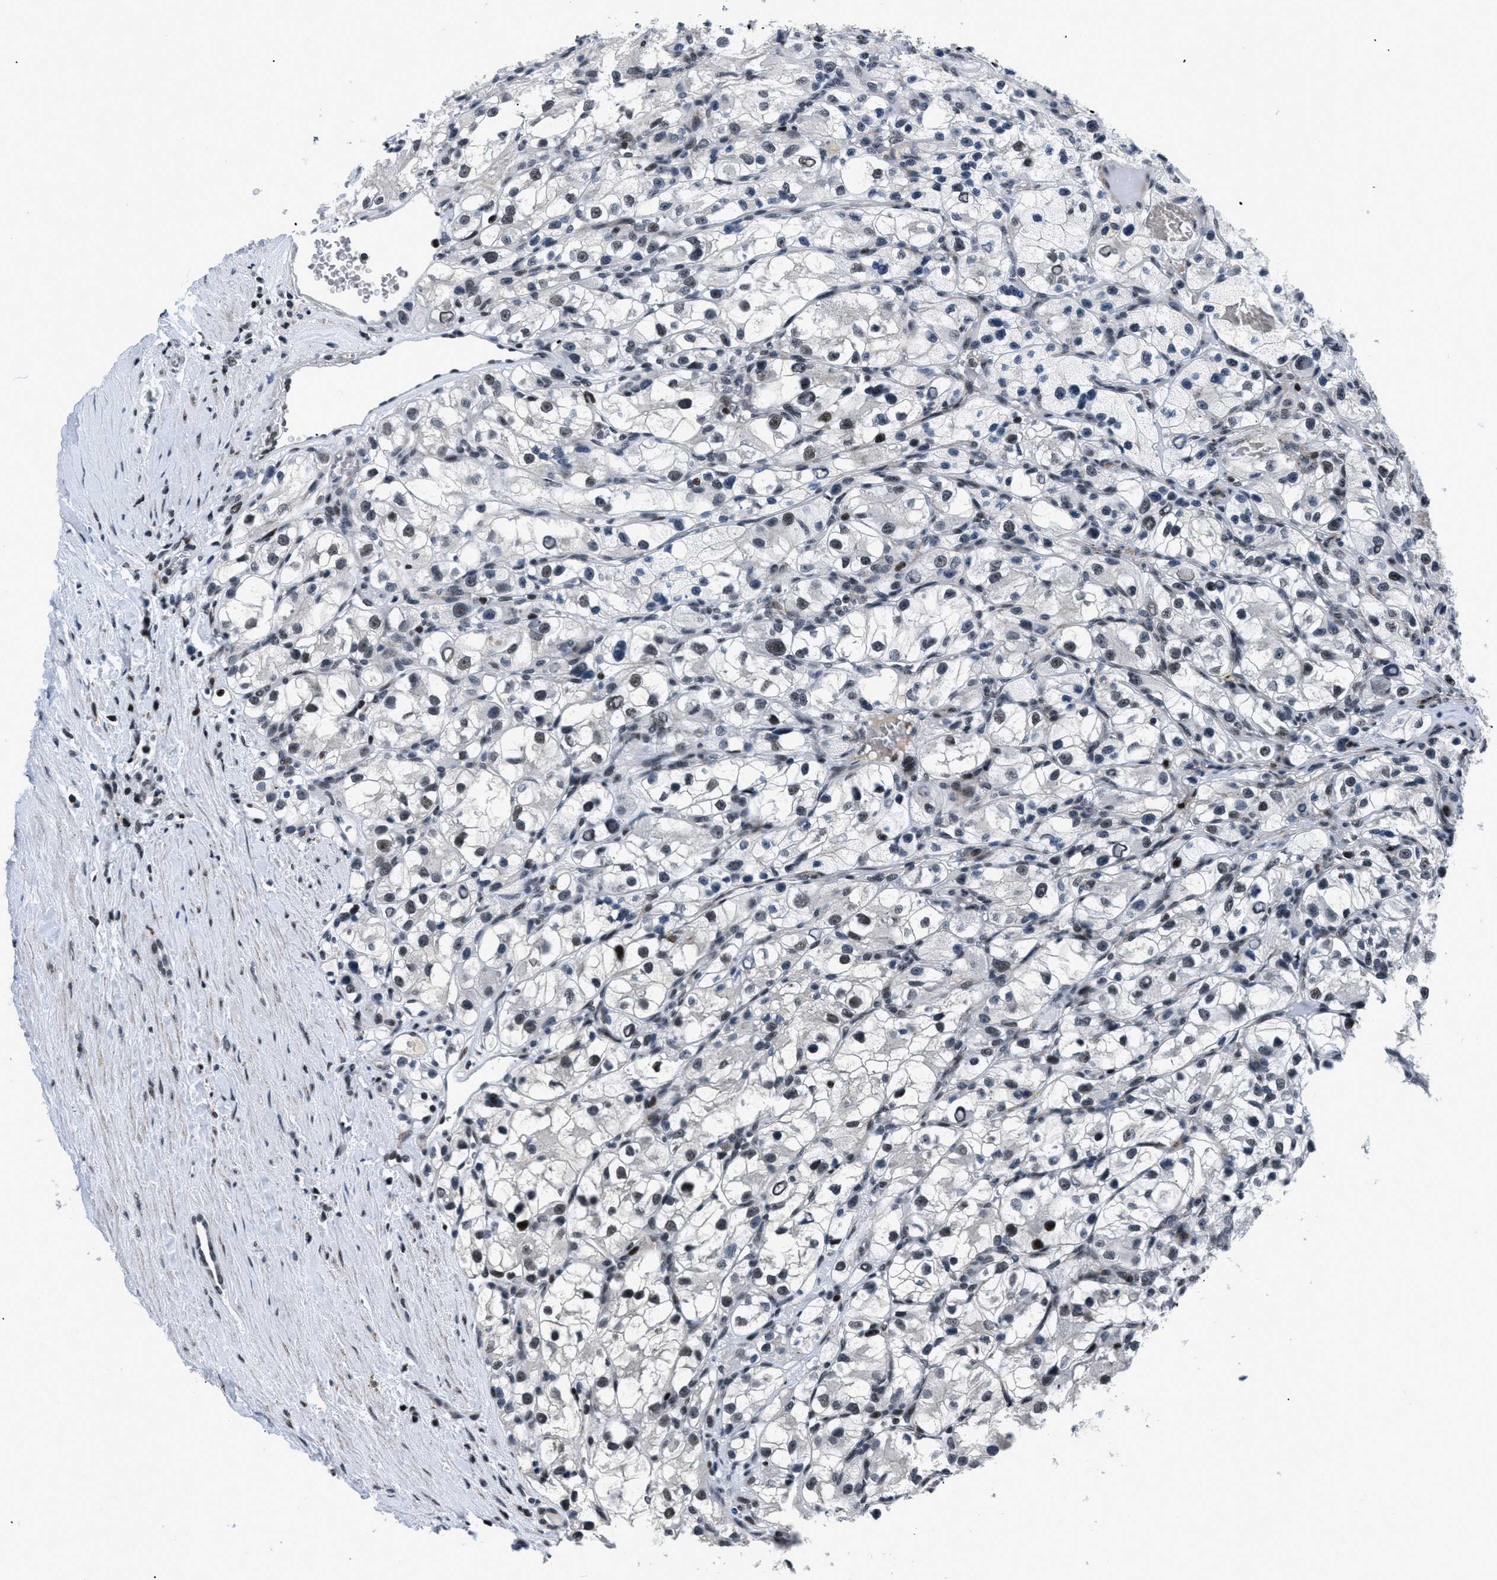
{"staining": {"intensity": "strong", "quantity": ">75%", "location": "nuclear"}, "tissue": "renal cancer", "cell_type": "Tumor cells", "image_type": "cancer", "snomed": [{"axis": "morphology", "description": "Adenocarcinoma, NOS"}, {"axis": "topography", "description": "Kidney"}], "caption": "The image shows staining of adenocarcinoma (renal), revealing strong nuclear protein positivity (brown color) within tumor cells. Nuclei are stained in blue.", "gene": "SMARCB1", "patient": {"sex": "female", "age": 57}}